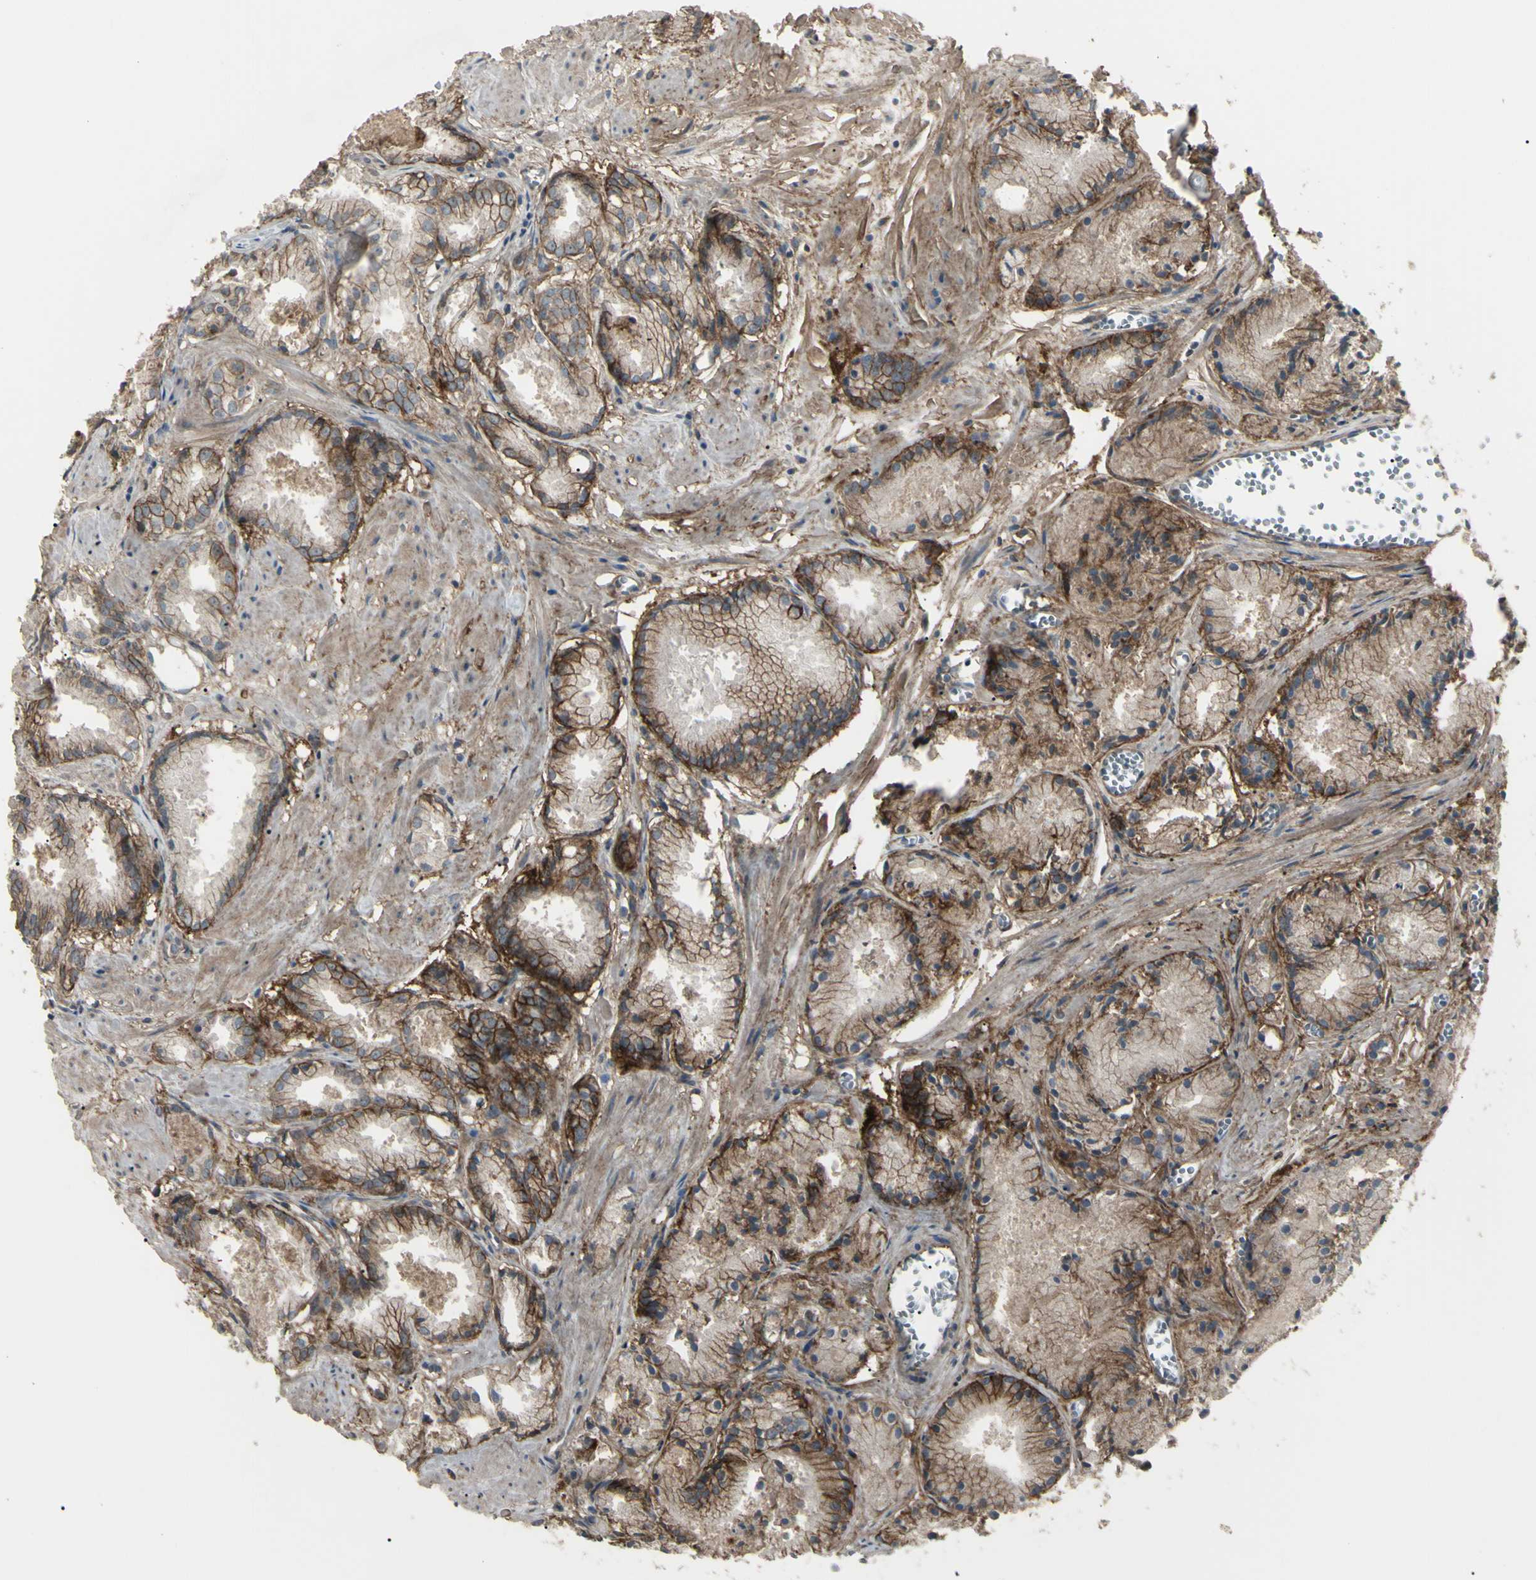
{"staining": {"intensity": "moderate", "quantity": "25%-75%", "location": "cytoplasmic/membranous"}, "tissue": "prostate cancer", "cell_type": "Tumor cells", "image_type": "cancer", "snomed": [{"axis": "morphology", "description": "Adenocarcinoma, Low grade"}, {"axis": "topography", "description": "Prostate"}], "caption": "A high-resolution image shows immunohistochemistry (IHC) staining of prostate cancer (adenocarcinoma (low-grade)), which demonstrates moderate cytoplasmic/membranous expression in about 25%-75% of tumor cells. Nuclei are stained in blue.", "gene": "CD276", "patient": {"sex": "male", "age": 72}}